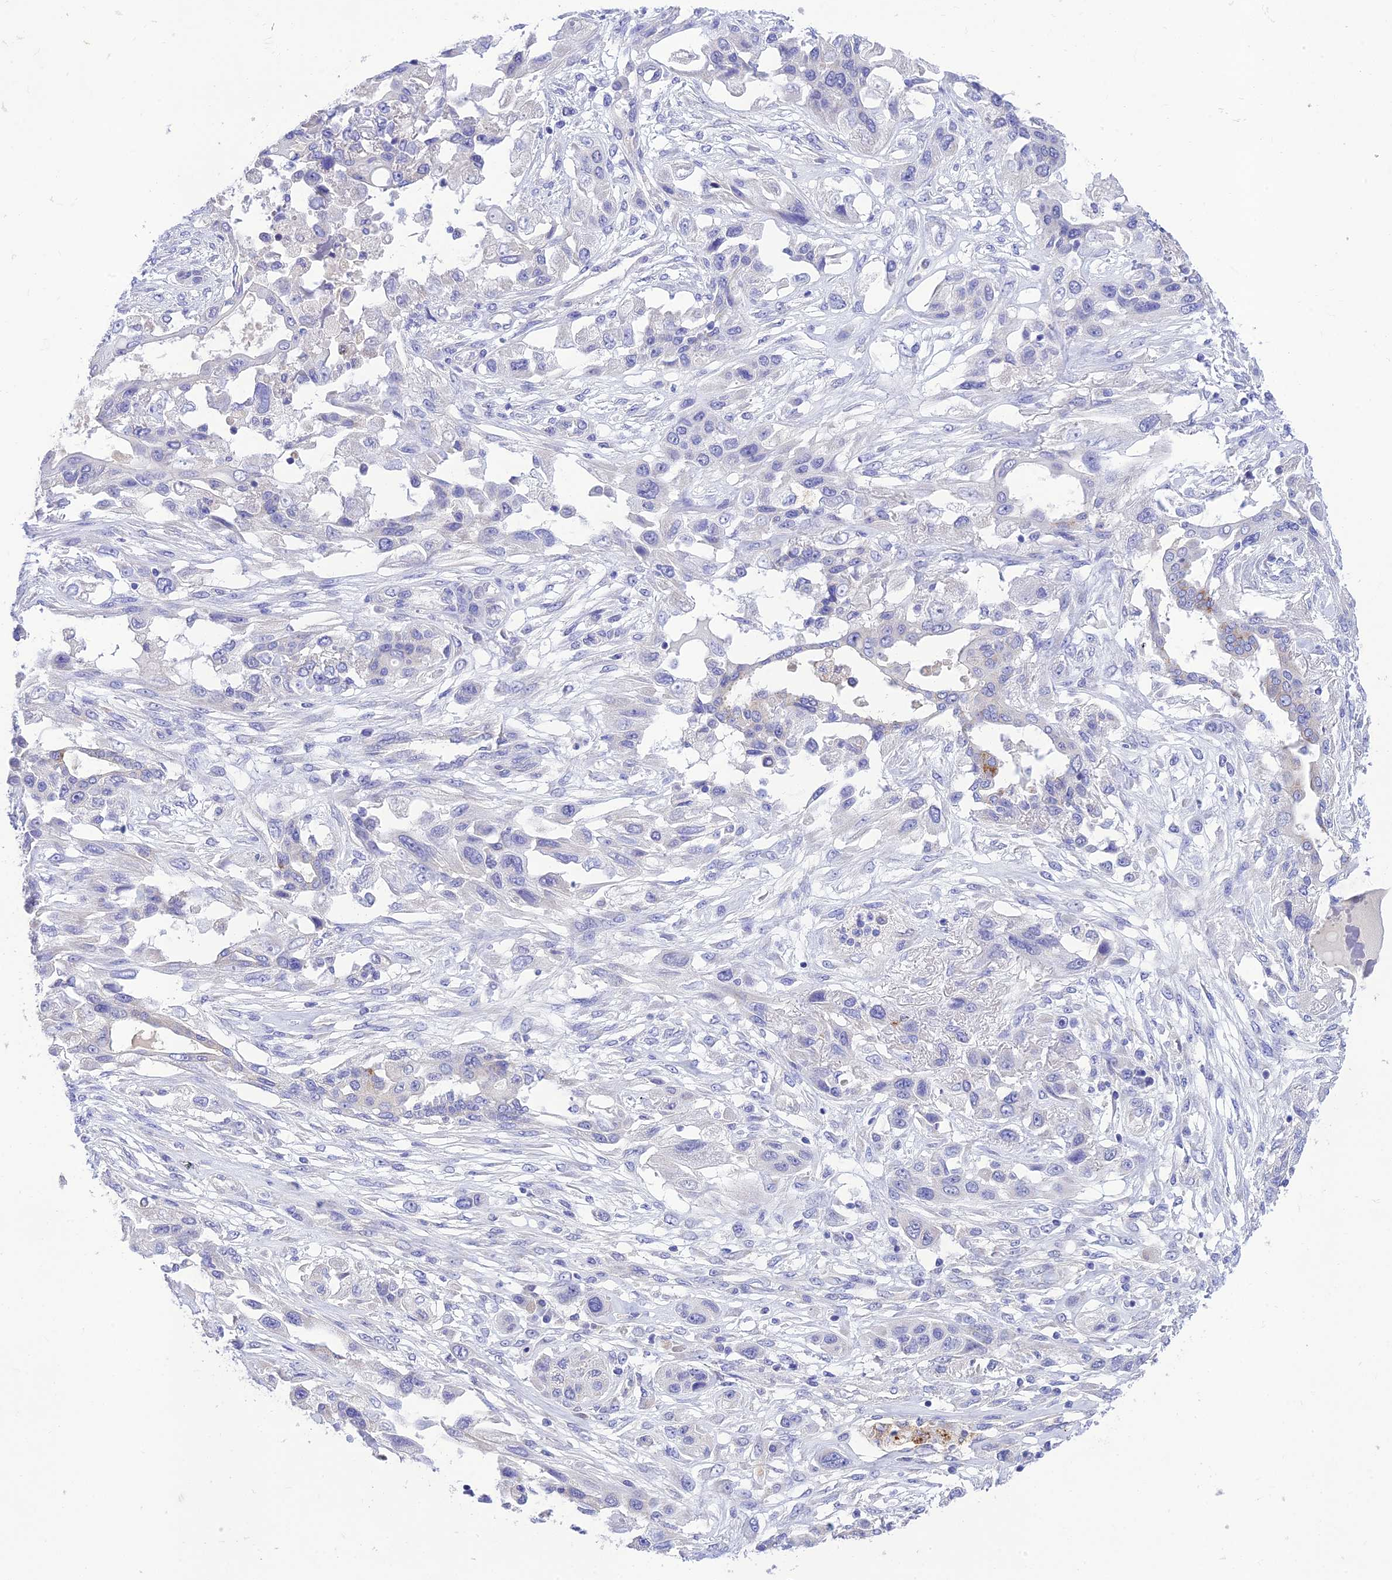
{"staining": {"intensity": "negative", "quantity": "none", "location": "none"}, "tissue": "lung cancer", "cell_type": "Tumor cells", "image_type": "cancer", "snomed": [{"axis": "morphology", "description": "Squamous cell carcinoma, NOS"}, {"axis": "topography", "description": "Lung"}], "caption": "A high-resolution photomicrograph shows immunohistochemistry (IHC) staining of lung squamous cell carcinoma, which exhibits no significant expression in tumor cells.", "gene": "MS4A5", "patient": {"sex": "female", "age": 70}}